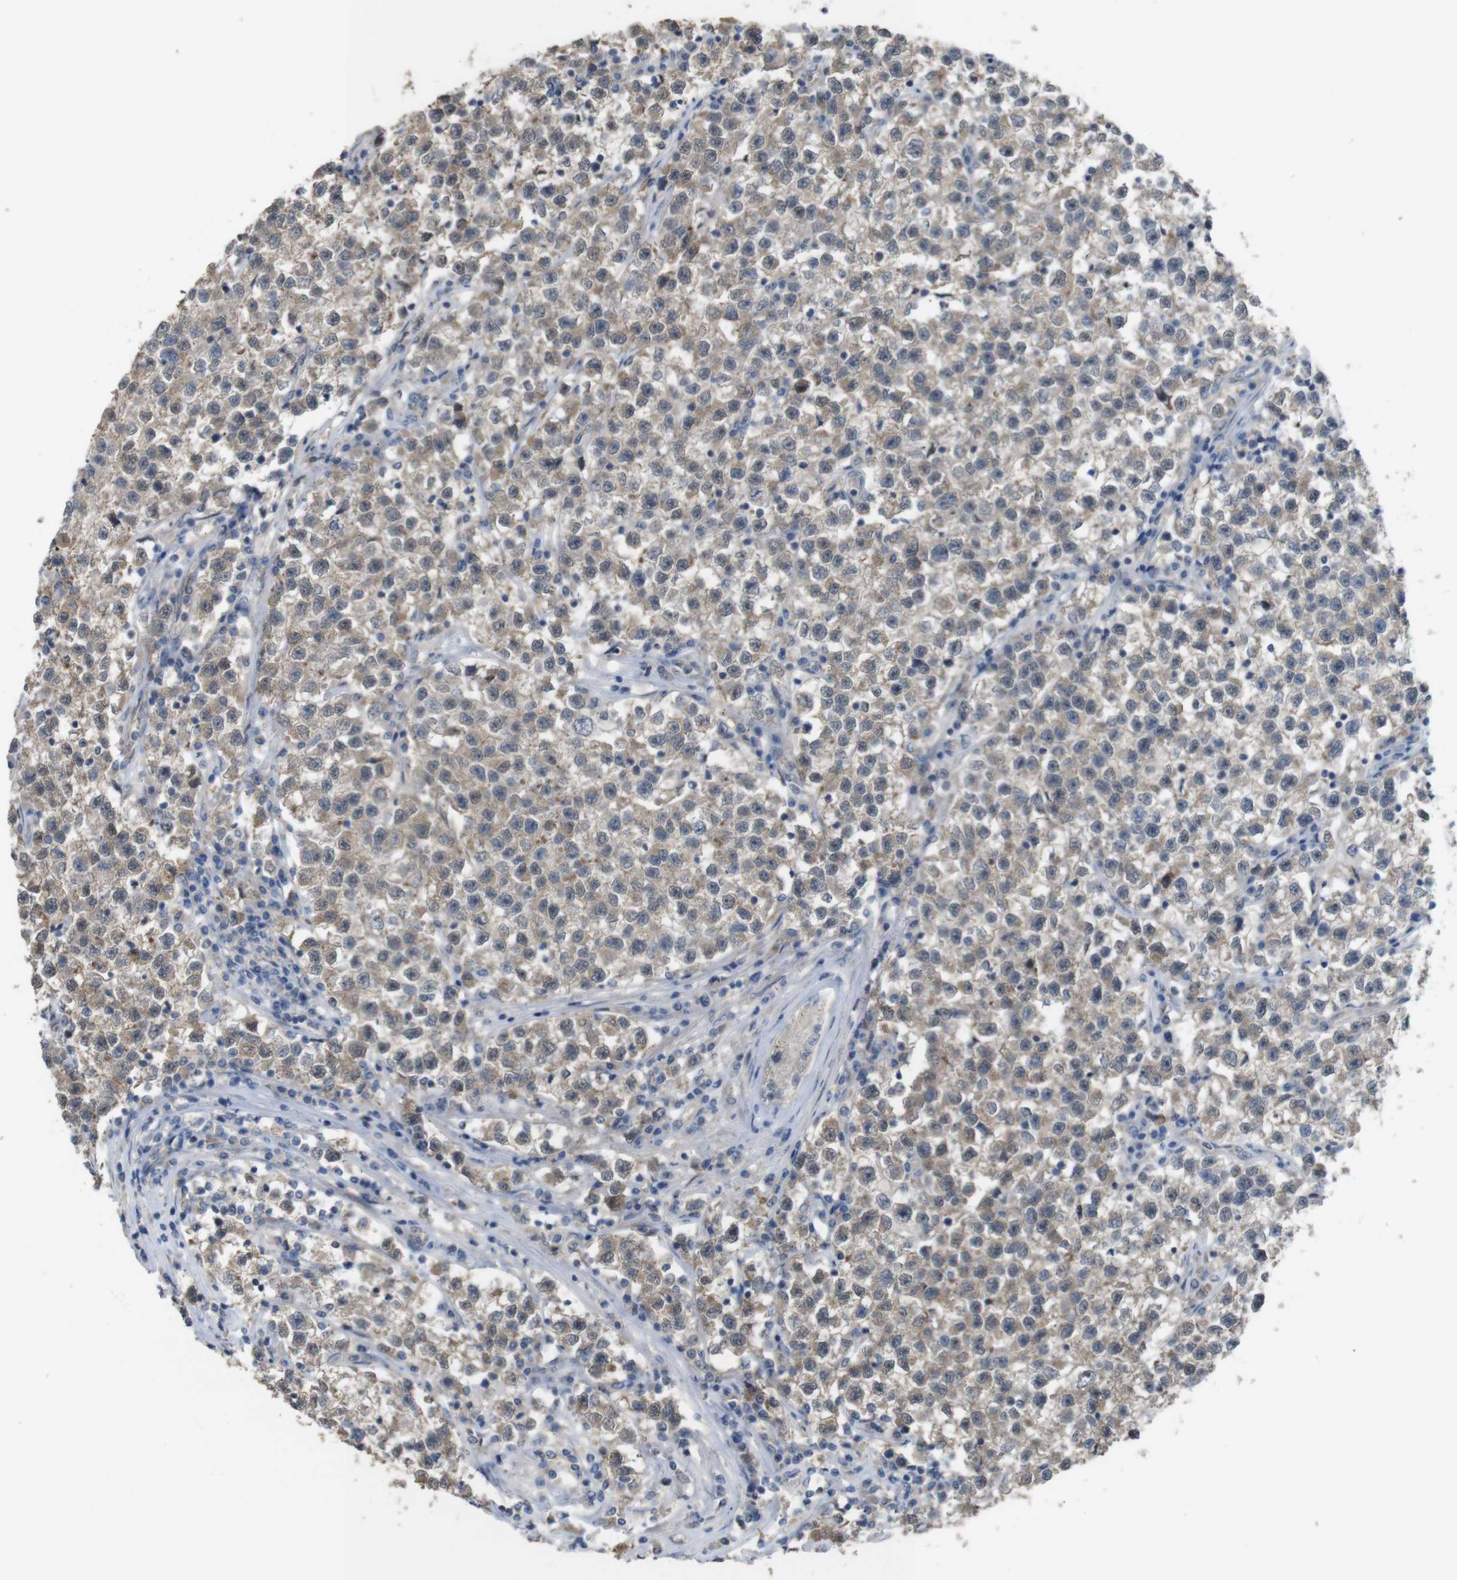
{"staining": {"intensity": "weak", "quantity": ">75%", "location": "cytoplasmic/membranous"}, "tissue": "testis cancer", "cell_type": "Tumor cells", "image_type": "cancer", "snomed": [{"axis": "morphology", "description": "Seminoma, NOS"}, {"axis": "topography", "description": "Testis"}], "caption": "Seminoma (testis) stained with a brown dye shows weak cytoplasmic/membranous positive positivity in approximately >75% of tumor cells.", "gene": "CDC34", "patient": {"sex": "male", "age": 22}}